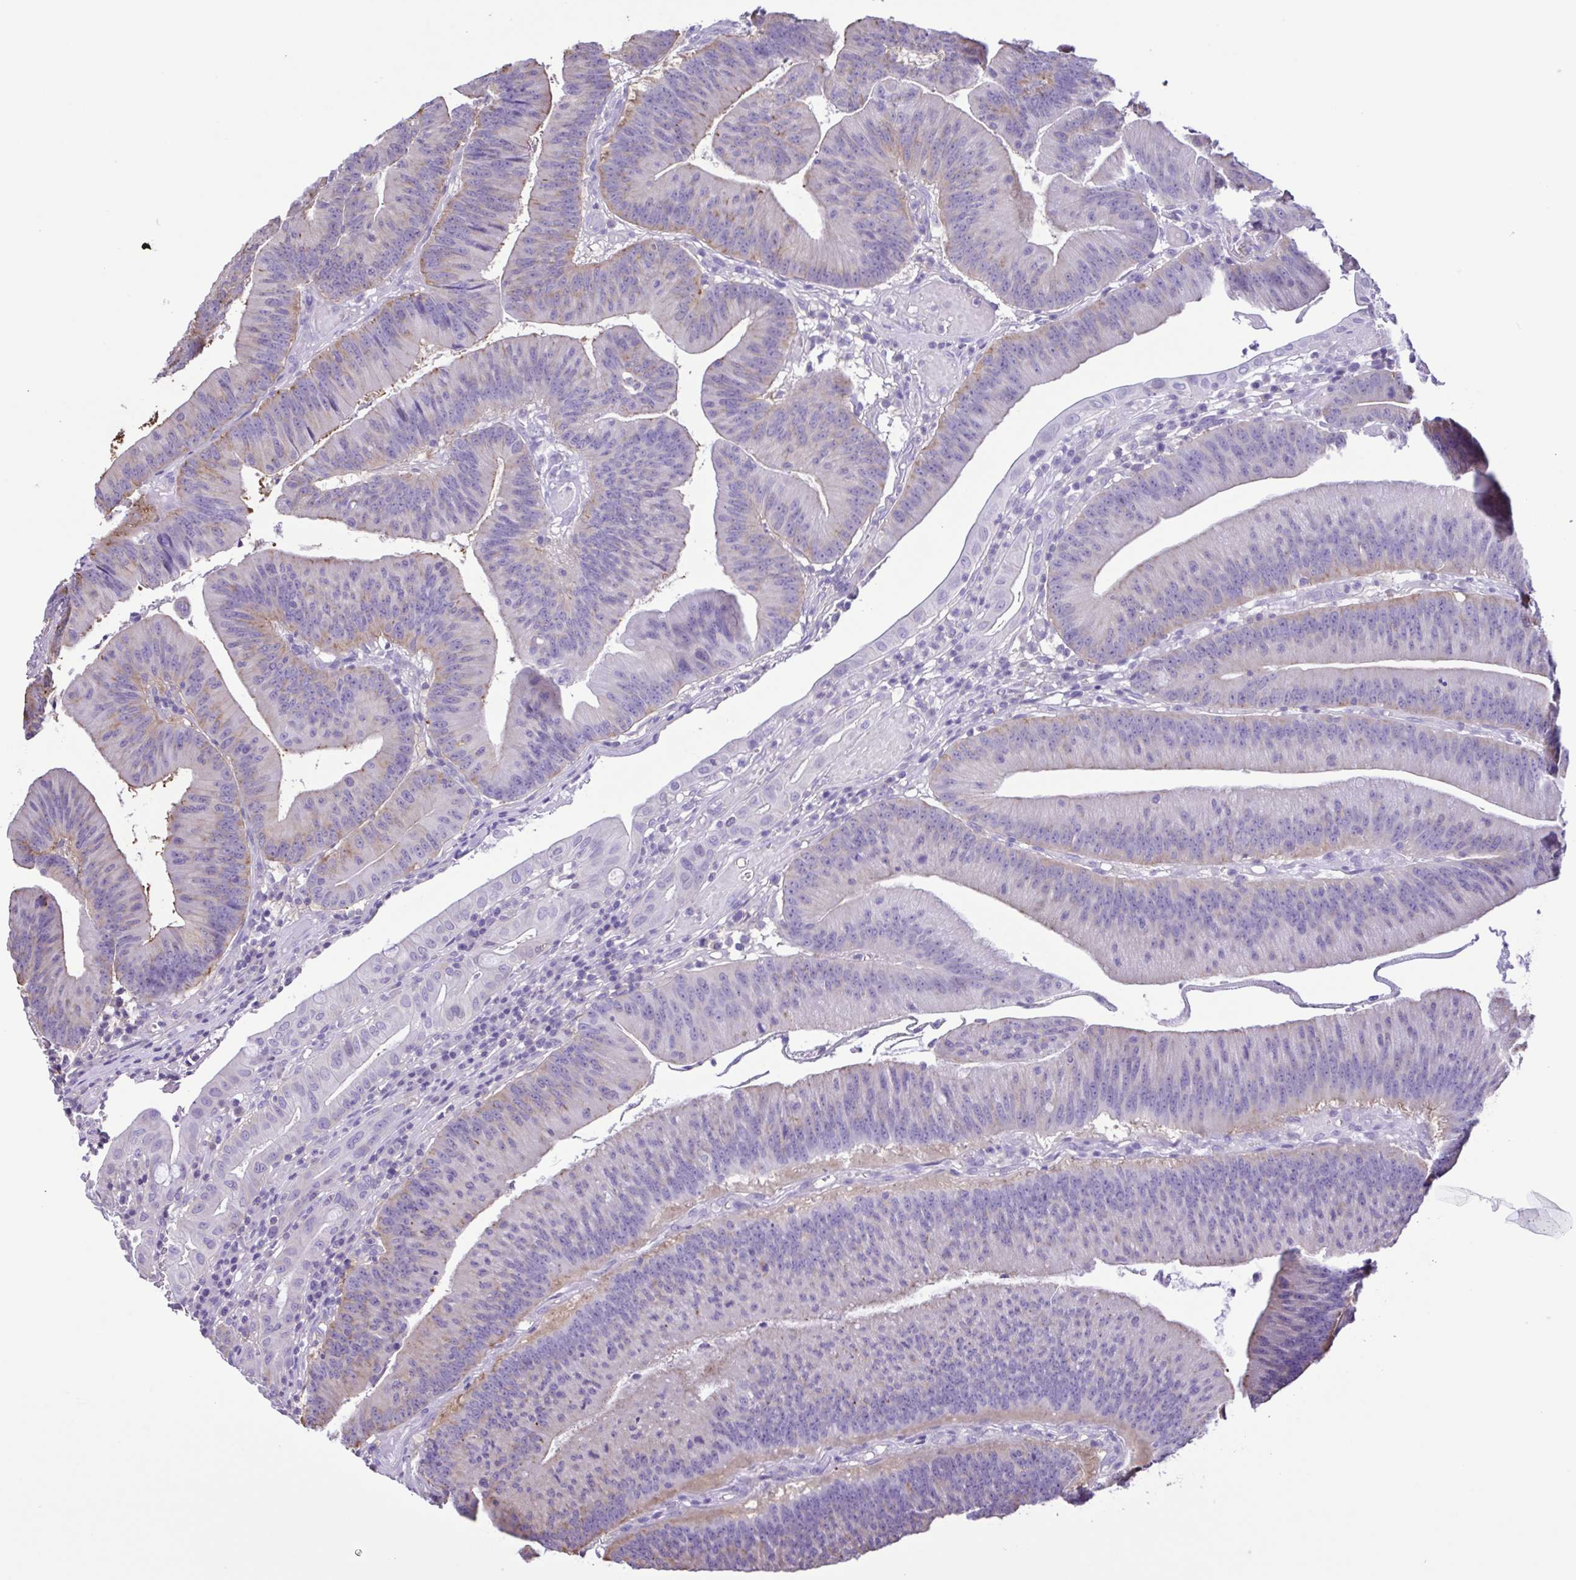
{"staining": {"intensity": "weak", "quantity": "<25%", "location": "cytoplasmic/membranous"}, "tissue": "colorectal cancer", "cell_type": "Tumor cells", "image_type": "cancer", "snomed": [{"axis": "morphology", "description": "Adenocarcinoma, NOS"}, {"axis": "topography", "description": "Colon"}], "caption": "High power microscopy image of an immunohistochemistry (IHC) histopathology image of colorectal cancer, revealing no significant expression in tumor cells.", "gene": "CYP17A1", "patient": {"sex": "female", "age": 78}}